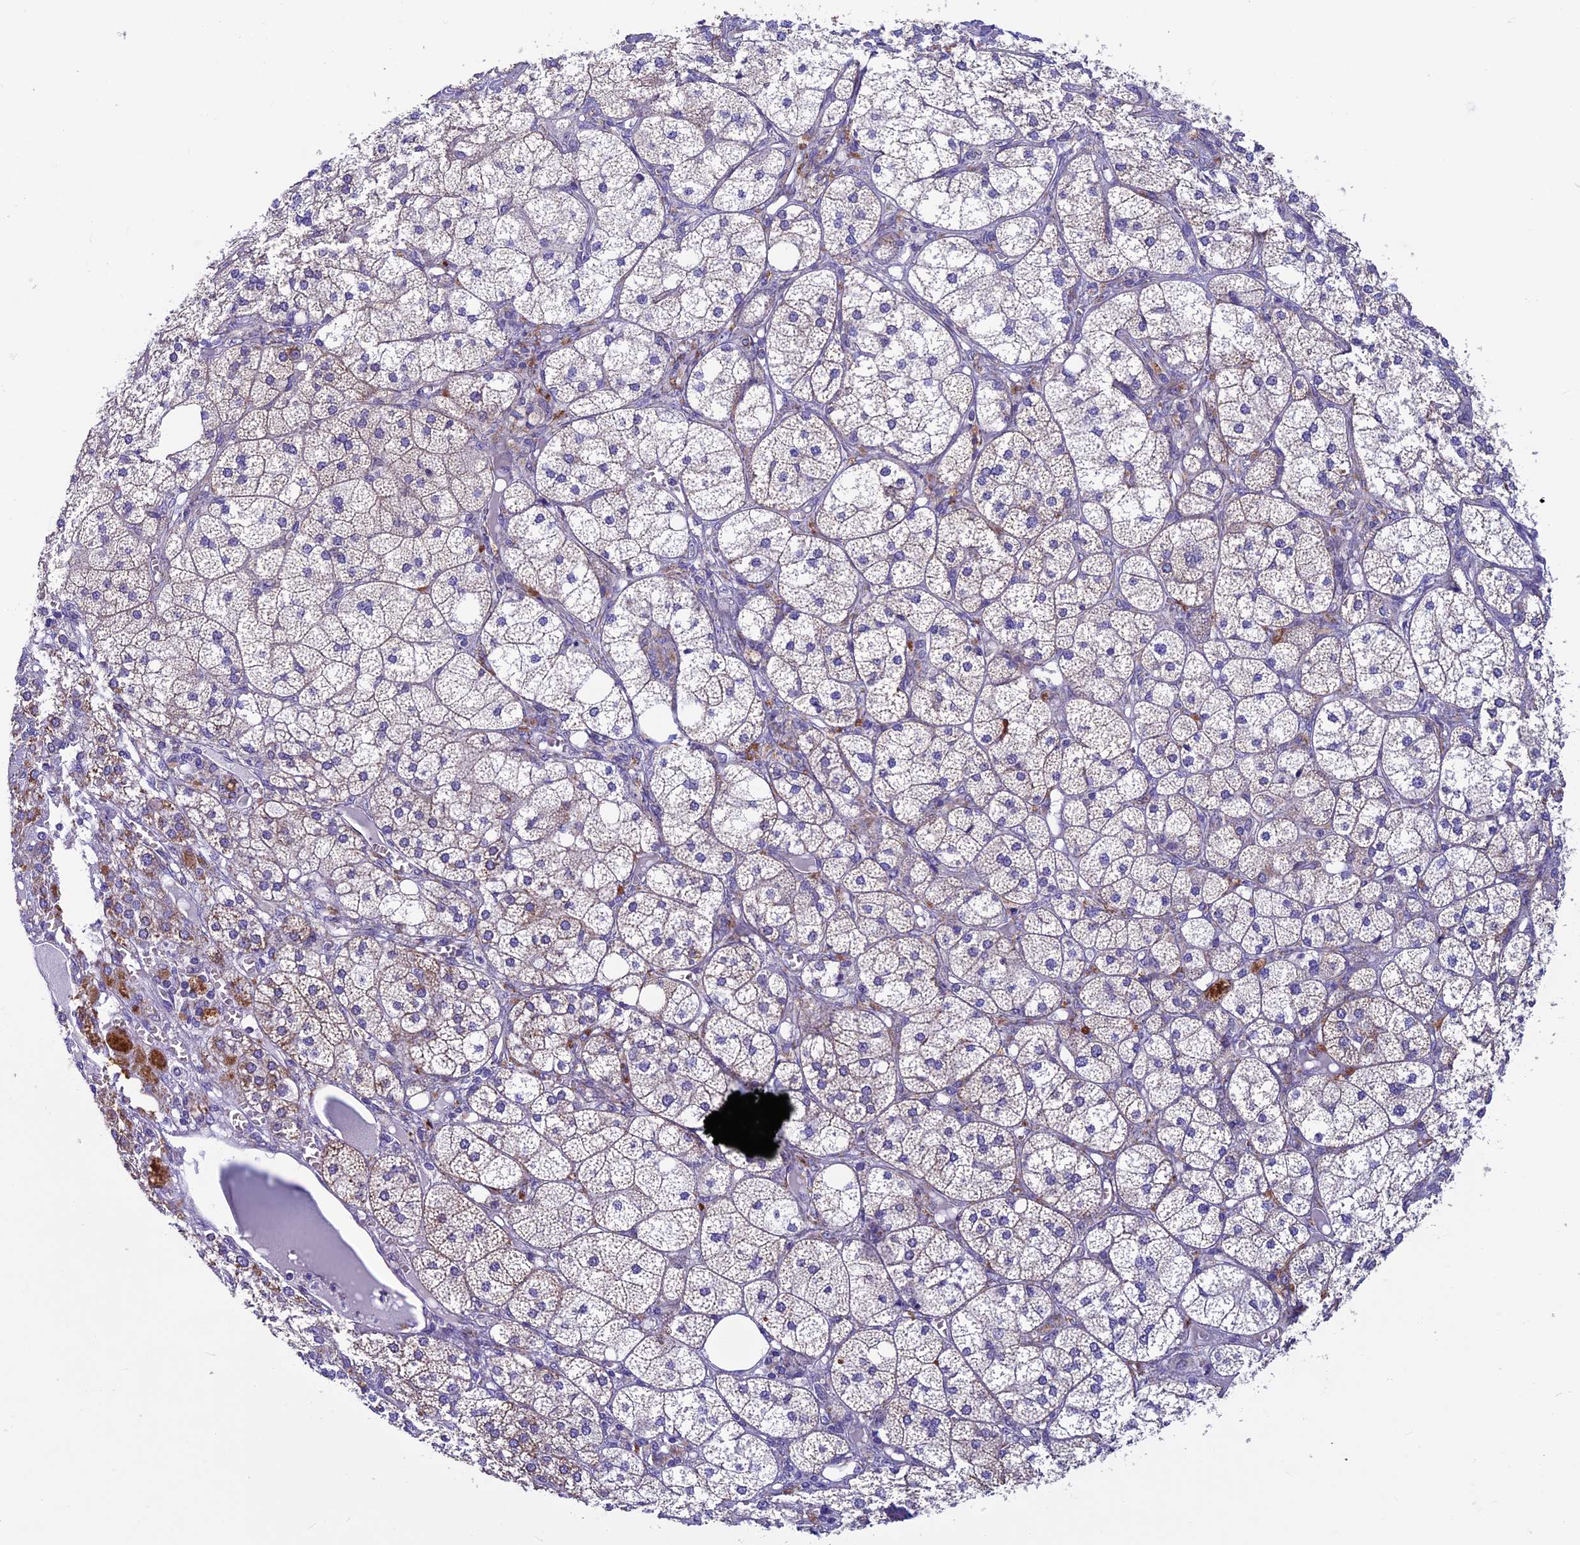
{"staining": {"intensity": "moderate", "quantity": ">75%", "location": "cytoplasmic/membranous"}, "tissue": "adrenal gland", "cell_type": "Glandular cells", "image_type": "normal", "snomed": [{"axis": "morphology", "description": "Normal tissue, NOS"}, {"axis": "topography", "description": "Adrenal gland"}], "caption": "A brown stain labels moderate cytoplasmic/membranous positivity of a protein in glandular cells of benign adrenal gland.", "gene": "MFSD12", "patient": {"sex": "female", "age": 61}}